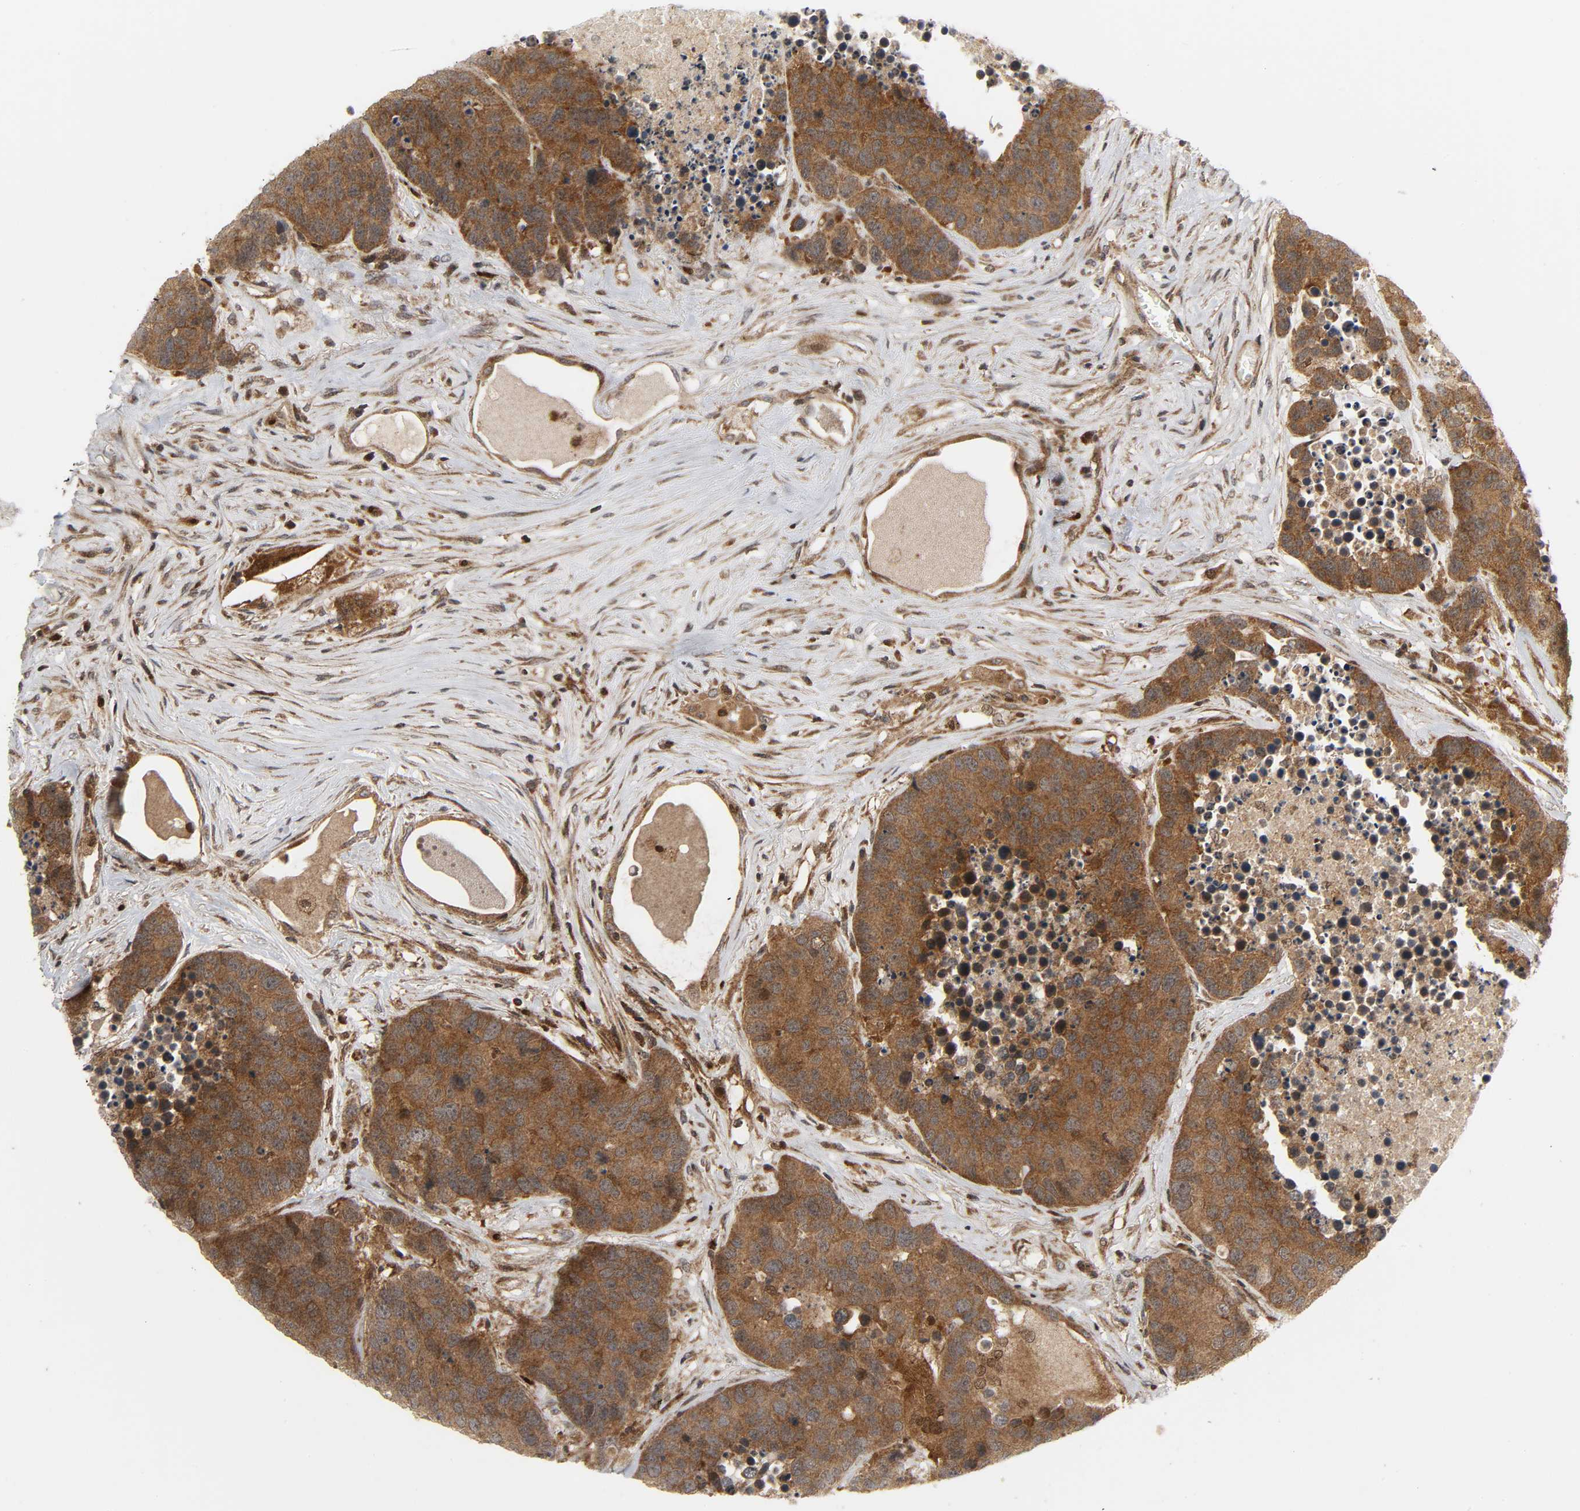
{"staining": {"intensity": "strong", "quantity": ">75%", "location": "cytoplasmic/membranous"}, "tissue": "carcinoid", "cell_type": "Tumor cells", "image_type": "cancer", "snomed": [{"axis": "morphology", "description": "Carcinoid, malignant, NOS"}, {"axis": "topography", "description": "Lung"}], "caption": "Immunohistochemistry (IHC) image of neoplastic tissue: human carcinoid stained using immunohistochemistry shows high levels of strong protein expression localized specifically in the cytoplasmic/membranous of tumor cells, appearing as a cytoplasmic/membranous brown color.", "gene": "CHUK", "patient": {"sex": "male", "age": 60}}